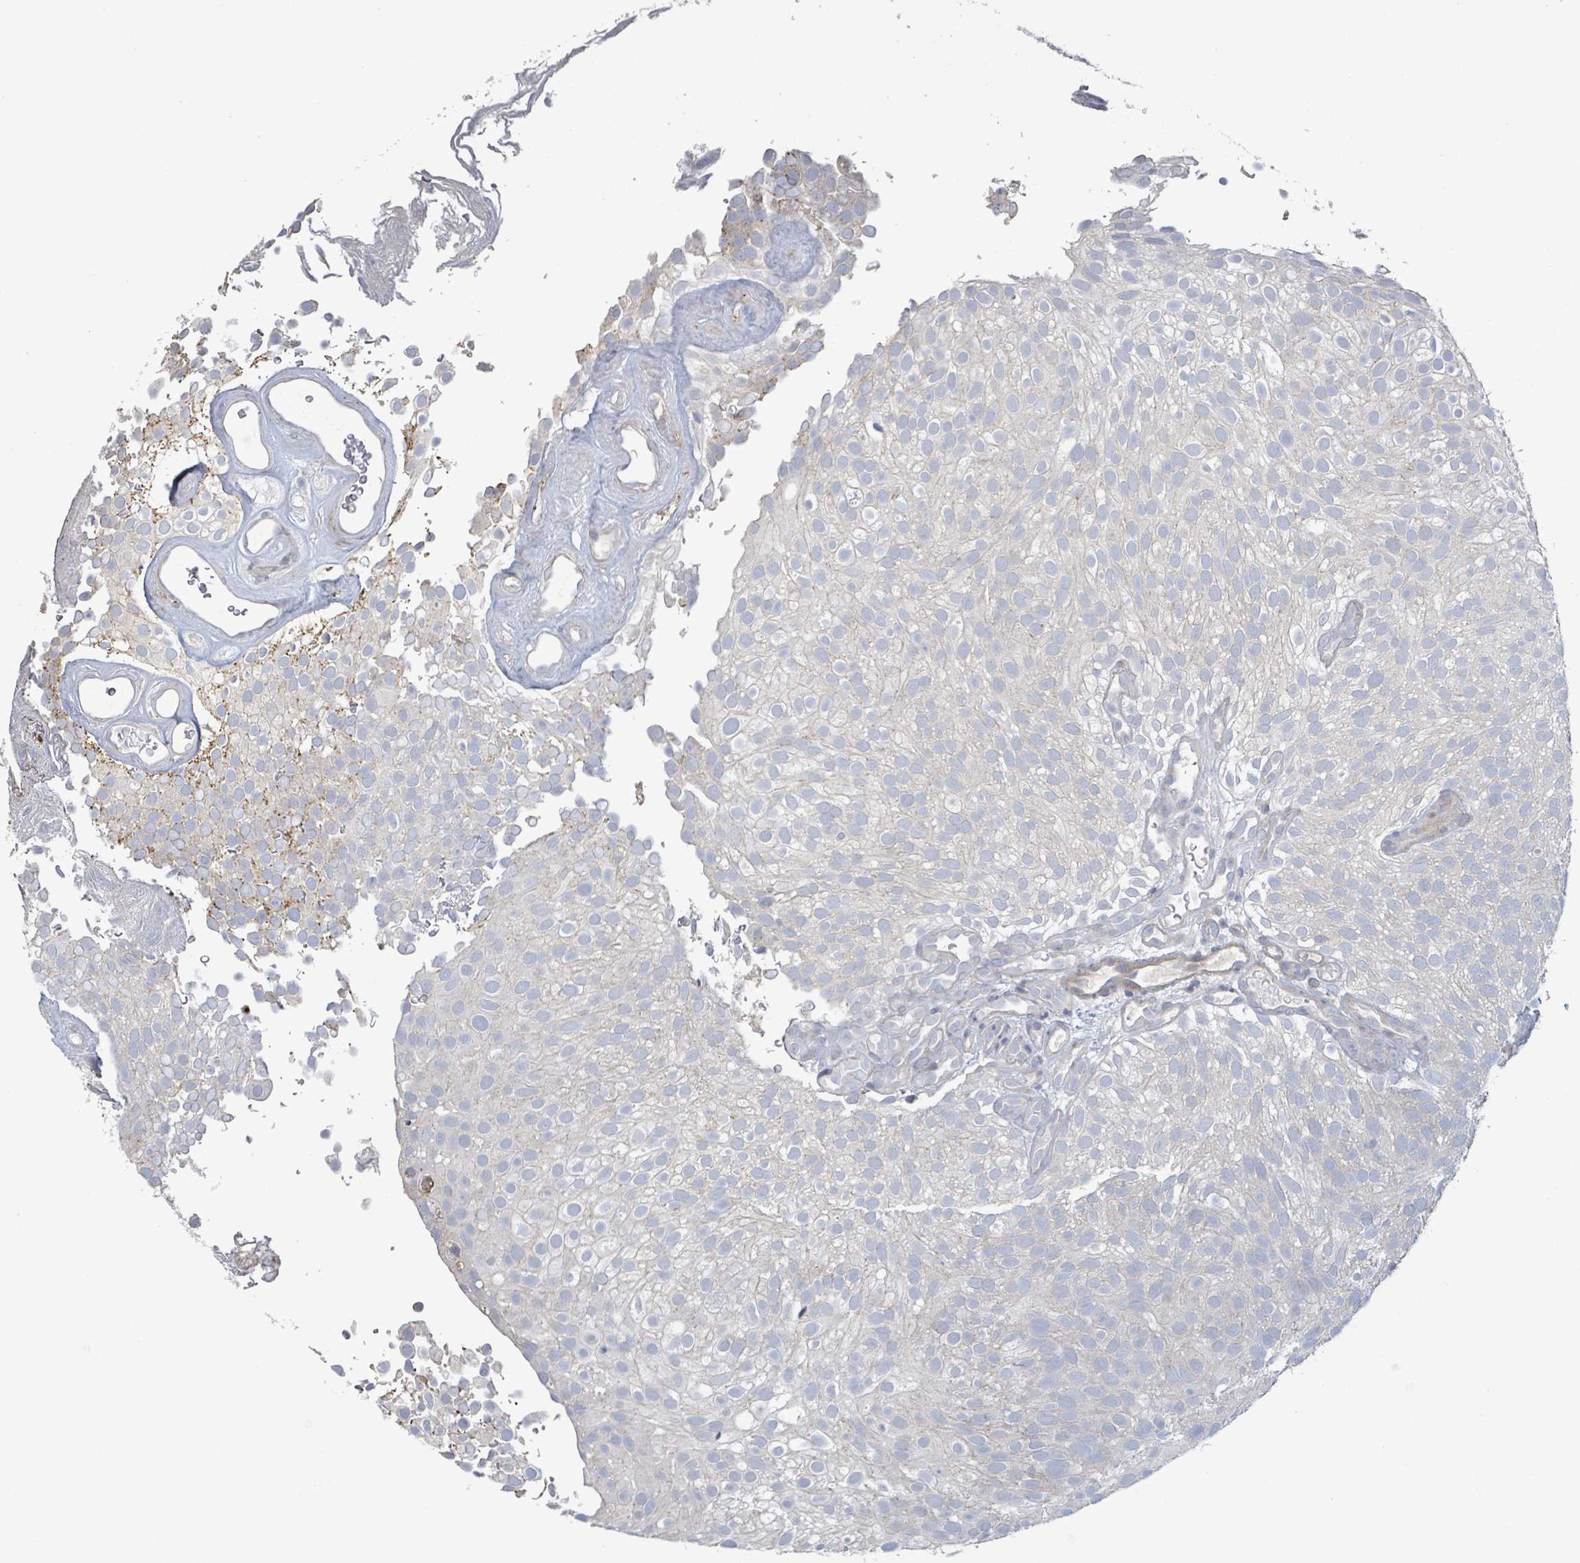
{"staining": {"intensity": "negative", "quantity": "none", "location": "none"}, "tissue": "urothelial cancer", "cell_type": "Tumor cells", "image_type": "cancer", "snomed": [{"axis": "morphology", "description": "Urothelial carcinoma, Low grade"}, {"axis": "topography", "description": "Urinary bladder"}], "caption": "This photomicrograph is of urothelial carcinoma (low-grade) stained with immunohistochemistry to label a protein in brown with the nuclei are counter-stained blue. There is no staining in tumor cells.", "gene": "LILRA4", "patient": {"sex": "male", "age": 78}}